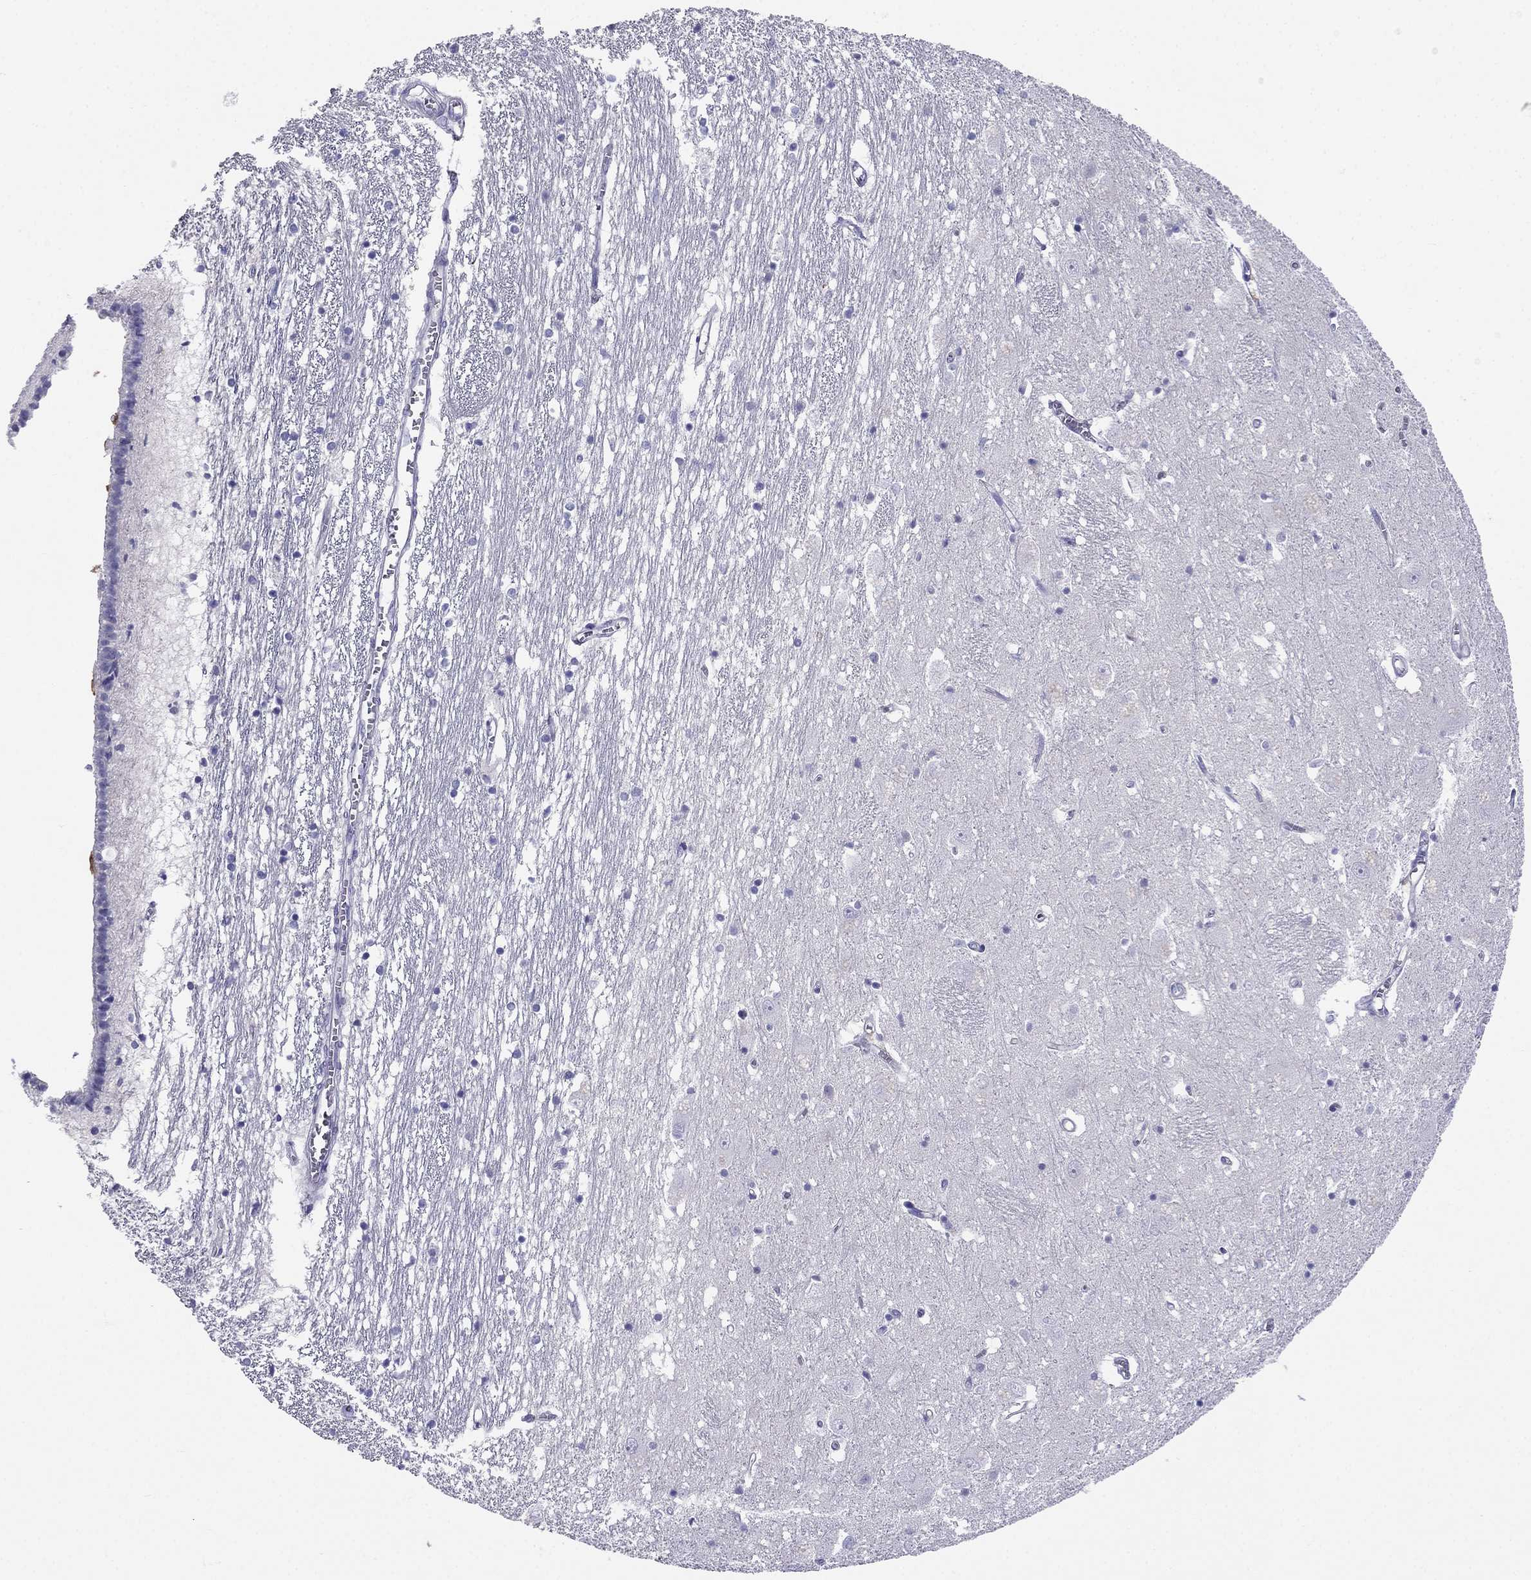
{"staining": {"intensity": "negative", "quantity": "none", "location": "none"}, "tissue": "caudate", "cell_type": "Glial cells", "image_type": "normal", "snomed": [{"axis": "morphology", "description": "Normal tissue, NOS"}, {"axis": "topography", "description": "Lateral ventricle wall"}], "caption": "Human caudate stained for a protein using immunohistochemistry displays no positivity in glial cells.", "gene": "TBC1D21", "patient": {"sex": "female", "age": 71}}